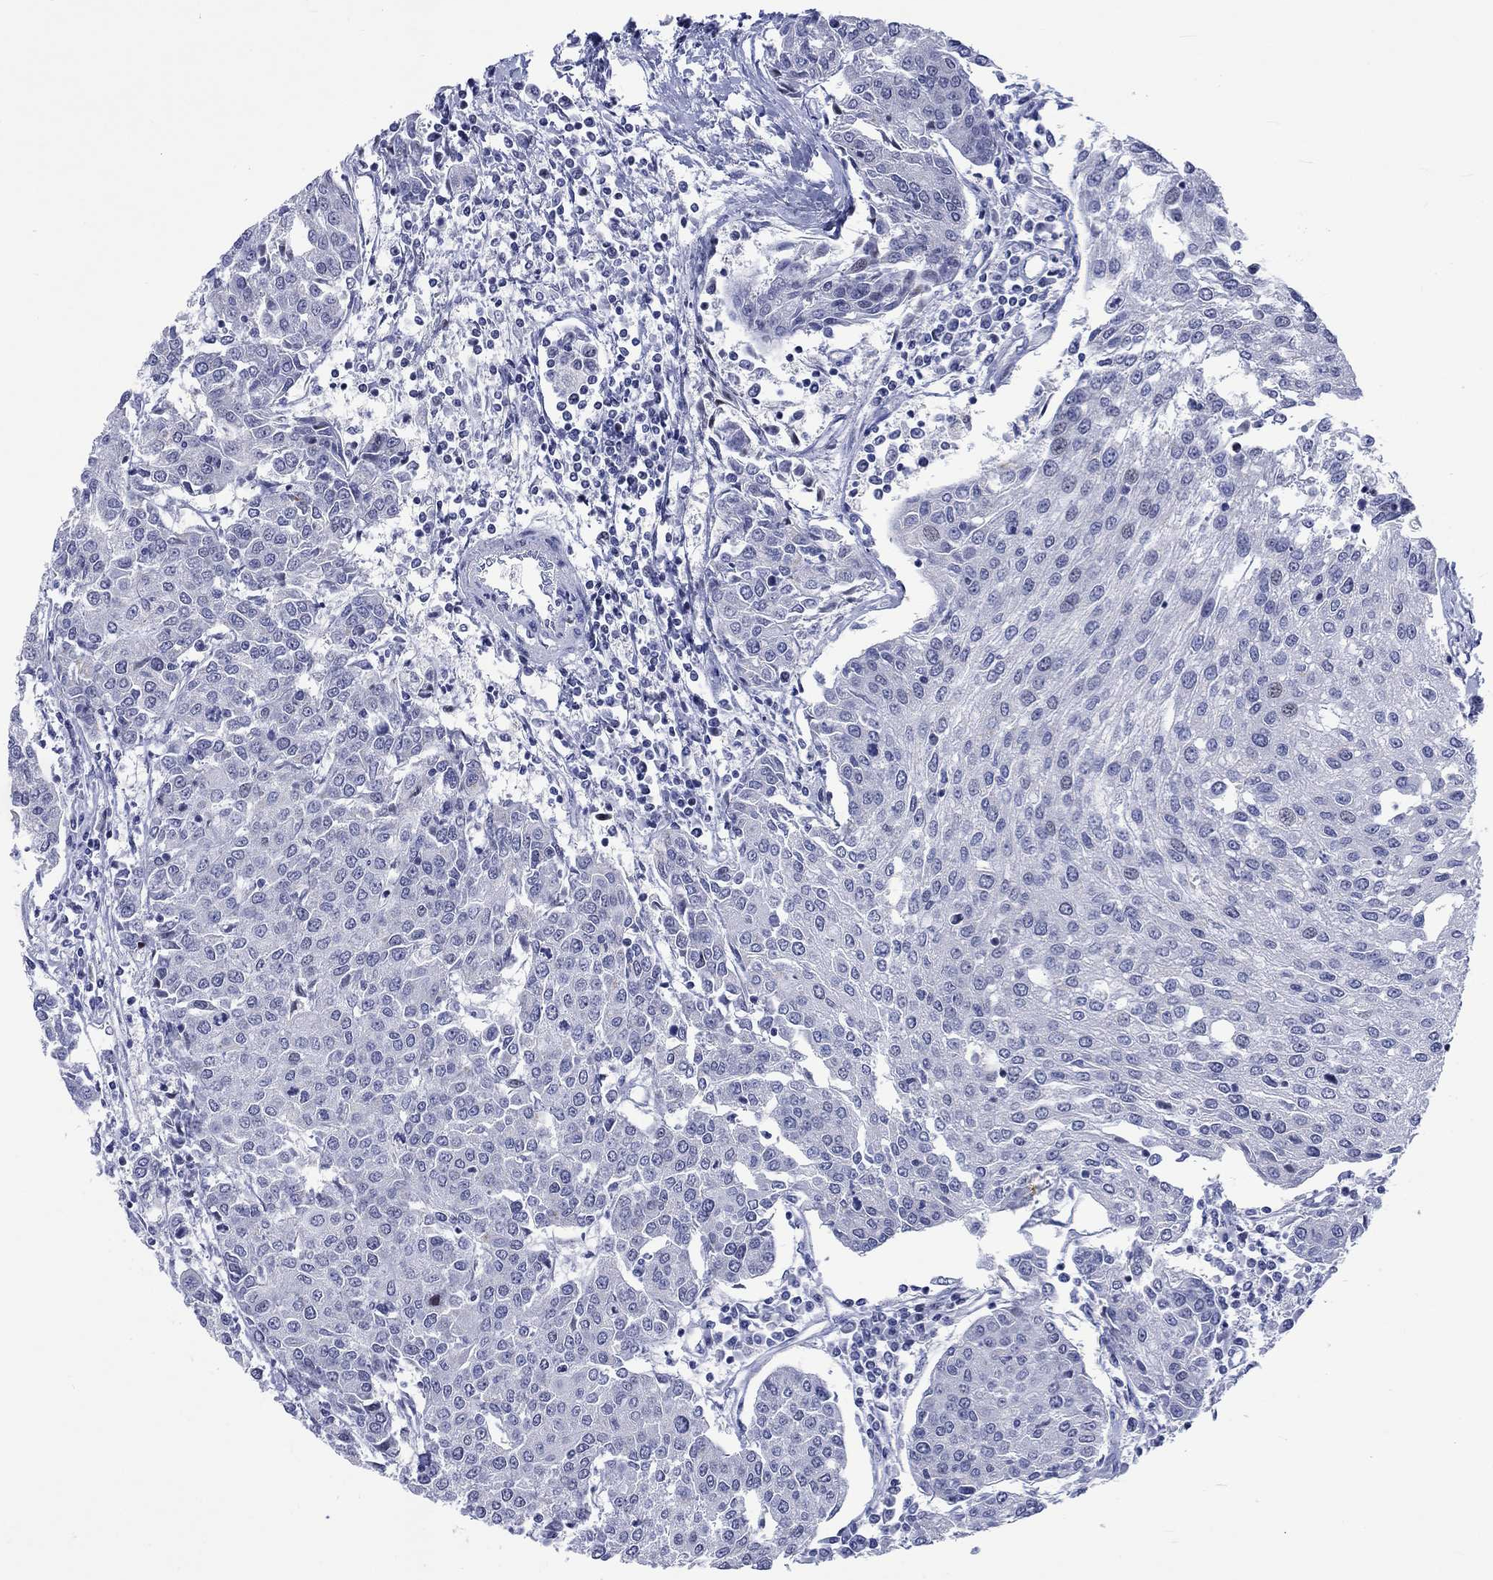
{"staining": {"intensity": "negative", "quantity": "none", "location": "none"}, "tissue": "urothelial cancer", "cell_type": "Tumor cells", "image_type": "cancer", "snomed": [{"axis": "morphology", "description": "Urothelial carcinoma, High grade"}, {"axis": "topography", "description": "Urinary bladder"}], "caption": "Tumor cells show no significant positivity in urothelial carcinoma (high-grade). The staining is performed using DAB brown chromogen with nuclei counter-stained in using hematoxylin.", "gene": "CDCA2", "patient": {"sex": "female", "age": 85}}